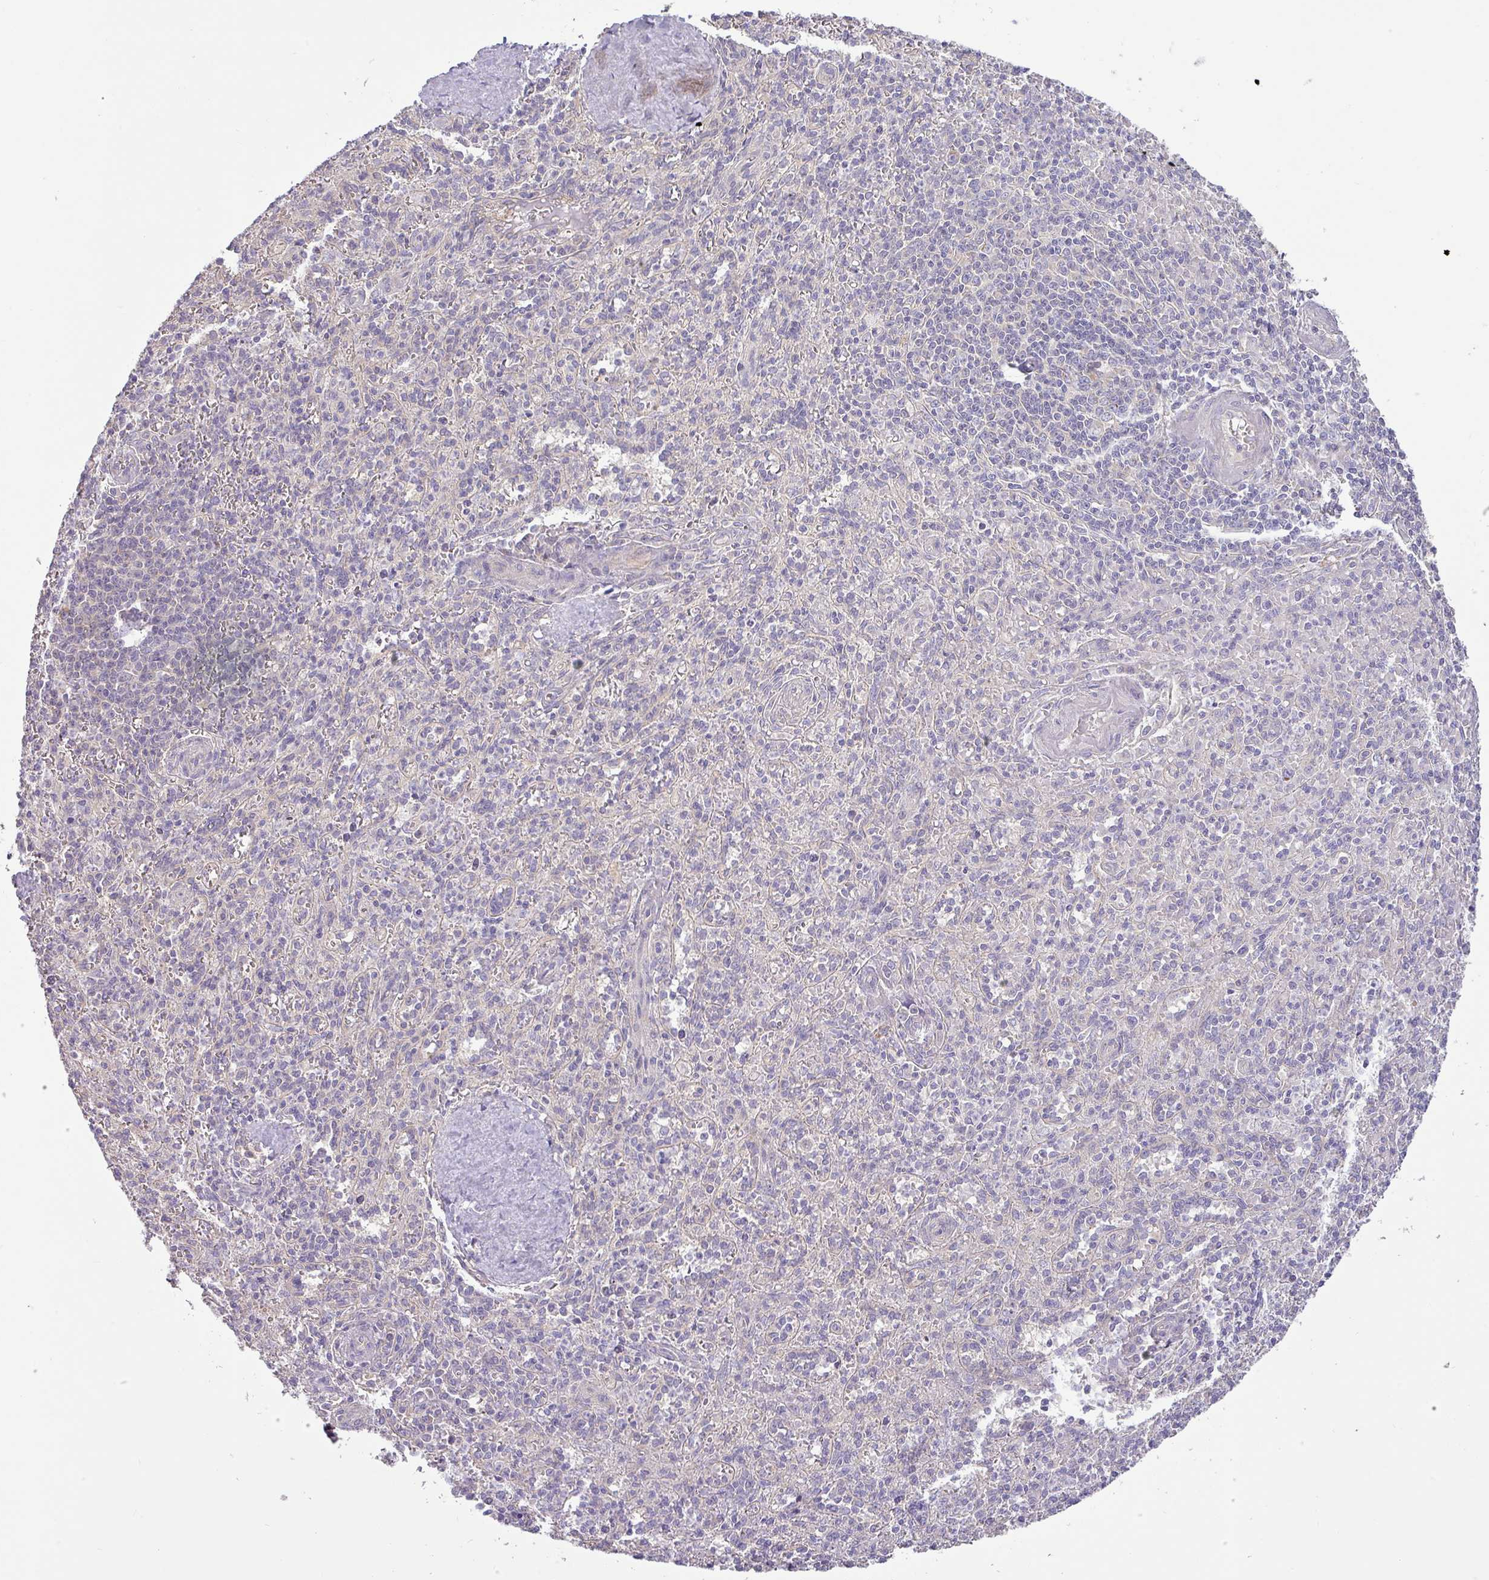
{"staining": {"intensity": "negative", "quantity": "none", "location": "none"}, "tissue": "spleen", "cell_type": "Cells in red pulp", "image_type": "normal", "snomed": [{"axis": "morphology", "description": "Normal tissue, NOS"}, {"axis": "topography", "description": "Spleen"}], "caption": "The immunohistochemistry (IHC) micrograph has no significant staining in cells in red pulp of spleen. The staining is performed using DAB (3,3'-diaminobenzidine) brown chromogen with nuclei counter-stained in using hematoxylin.", "gene": "GALNT12", "patient": {"sex": "female", "age": 70}}